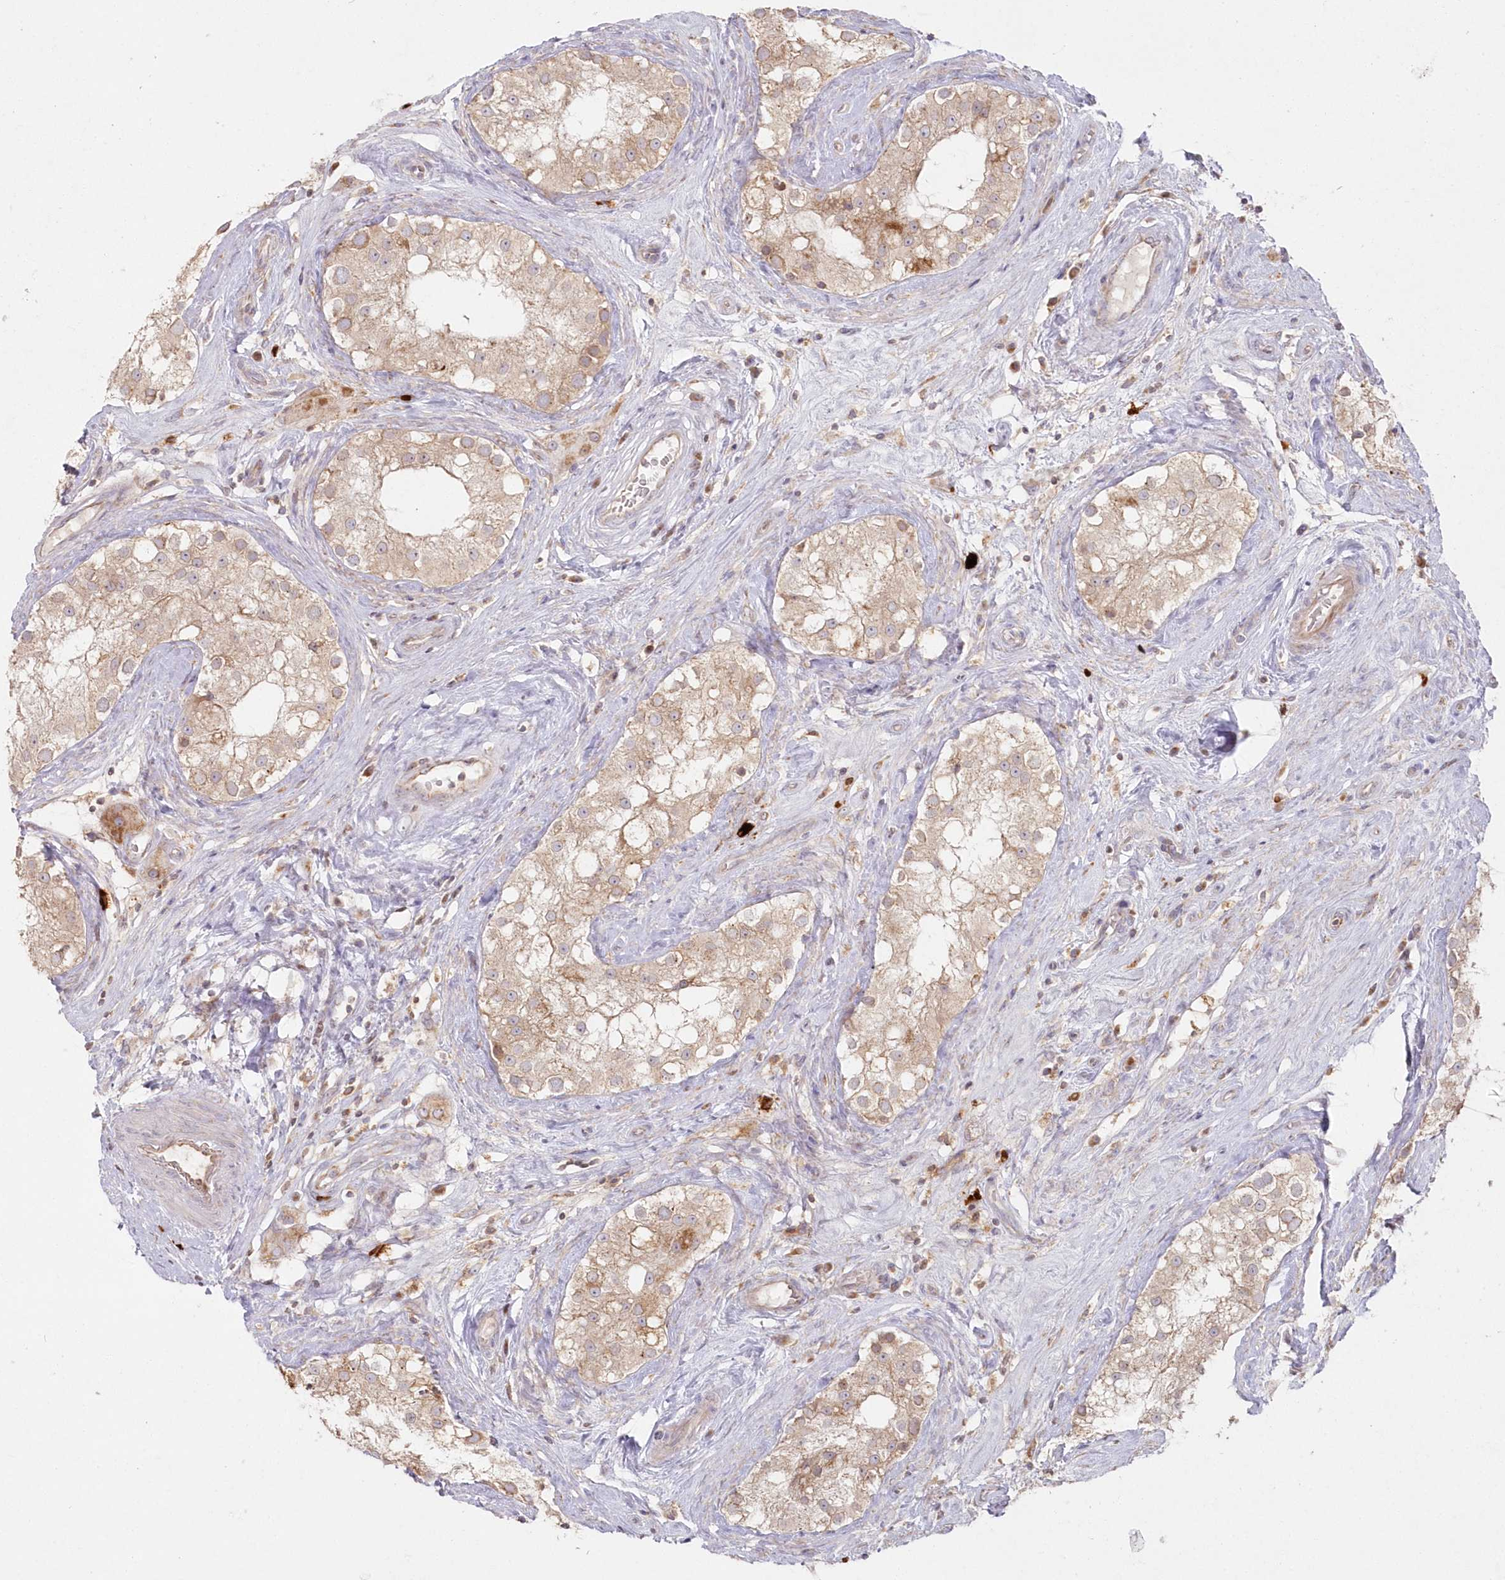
{"staining": {"intensity": "weak", "quantity": ">75%", "location": "cytoplasmic/membranous"}, "tissue": "testis", "cell_type": "Cells in seminiferous ducts", "image_type": "normal", "snomed": [{"axis": "morphology", "description": "Normal tissue, NOS"}, {"axis": "topography", "description": "Testis"}], "caption": "Immunohistochemistry (IHC) staining of normal testis, which exhibits low levels of weak cytoplasmic/membranous positivity in about >75% of cells in seminiferous ducts indicating weak cytoplasmic/membranous protein staining. The staining was performed using DAB (brown) for protein detection and nuclei were counterstained in hematoxylin (blue).", "gene": "ARSB", "patient": {"sex": "male", "age": 84}}